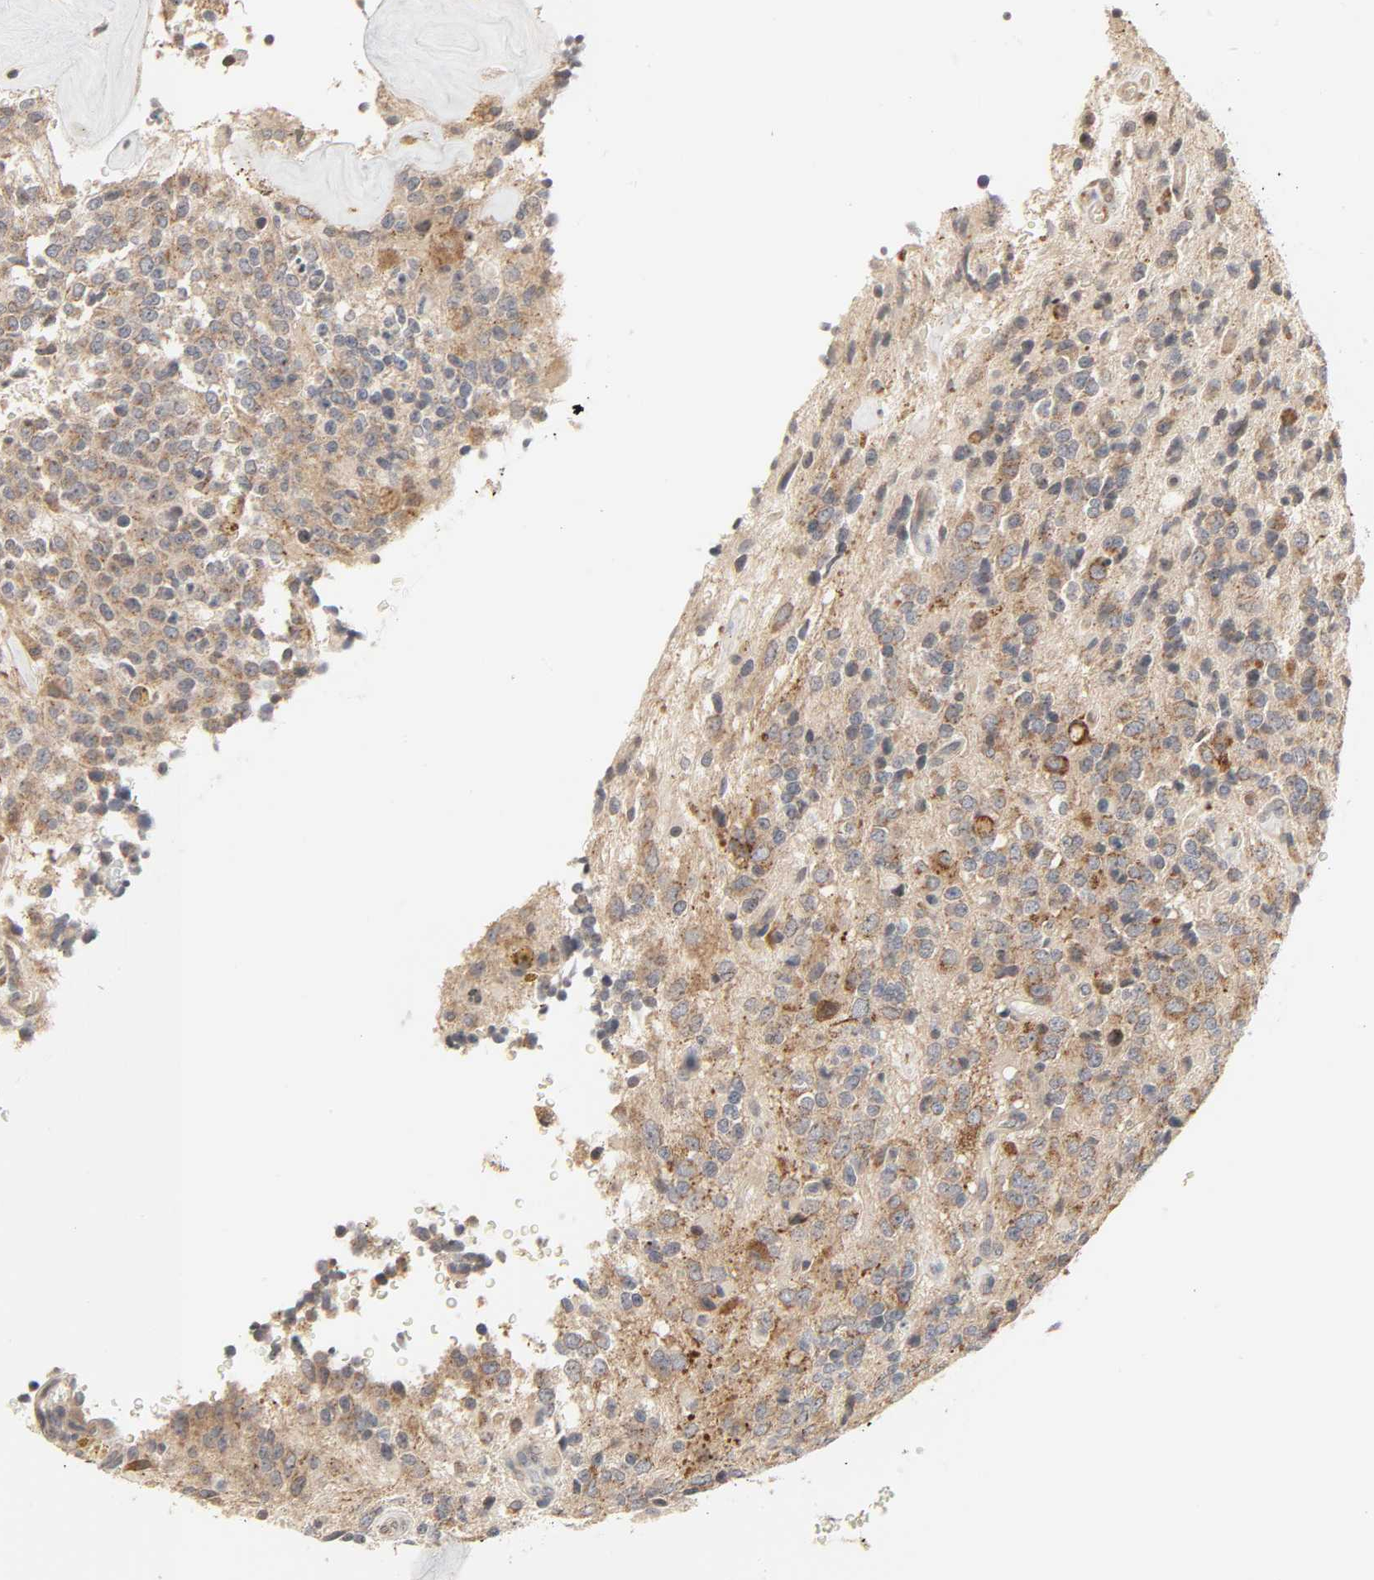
{"staining": {"intensity": "weak", "quantity": ">75%", "location": "cytoplasmic/membranous"}, "tissue": "glioma", "cell_type": "Tumor cells", "image_type": "cancer", "snomed": [{"axis": "morphology", "description": "Glioma, malignant, High grade"}, {"axis": "topography", "description": "pancreas cauda"}], "caption": "Human malignant glioma (high-grade) stained for a protein (brown) reveals weak cytoplasmic/membranous positive staining in about >75% of tumor cells.", "gene": "CLEC4E", "patient": {"sex": "male", "age": 60}}